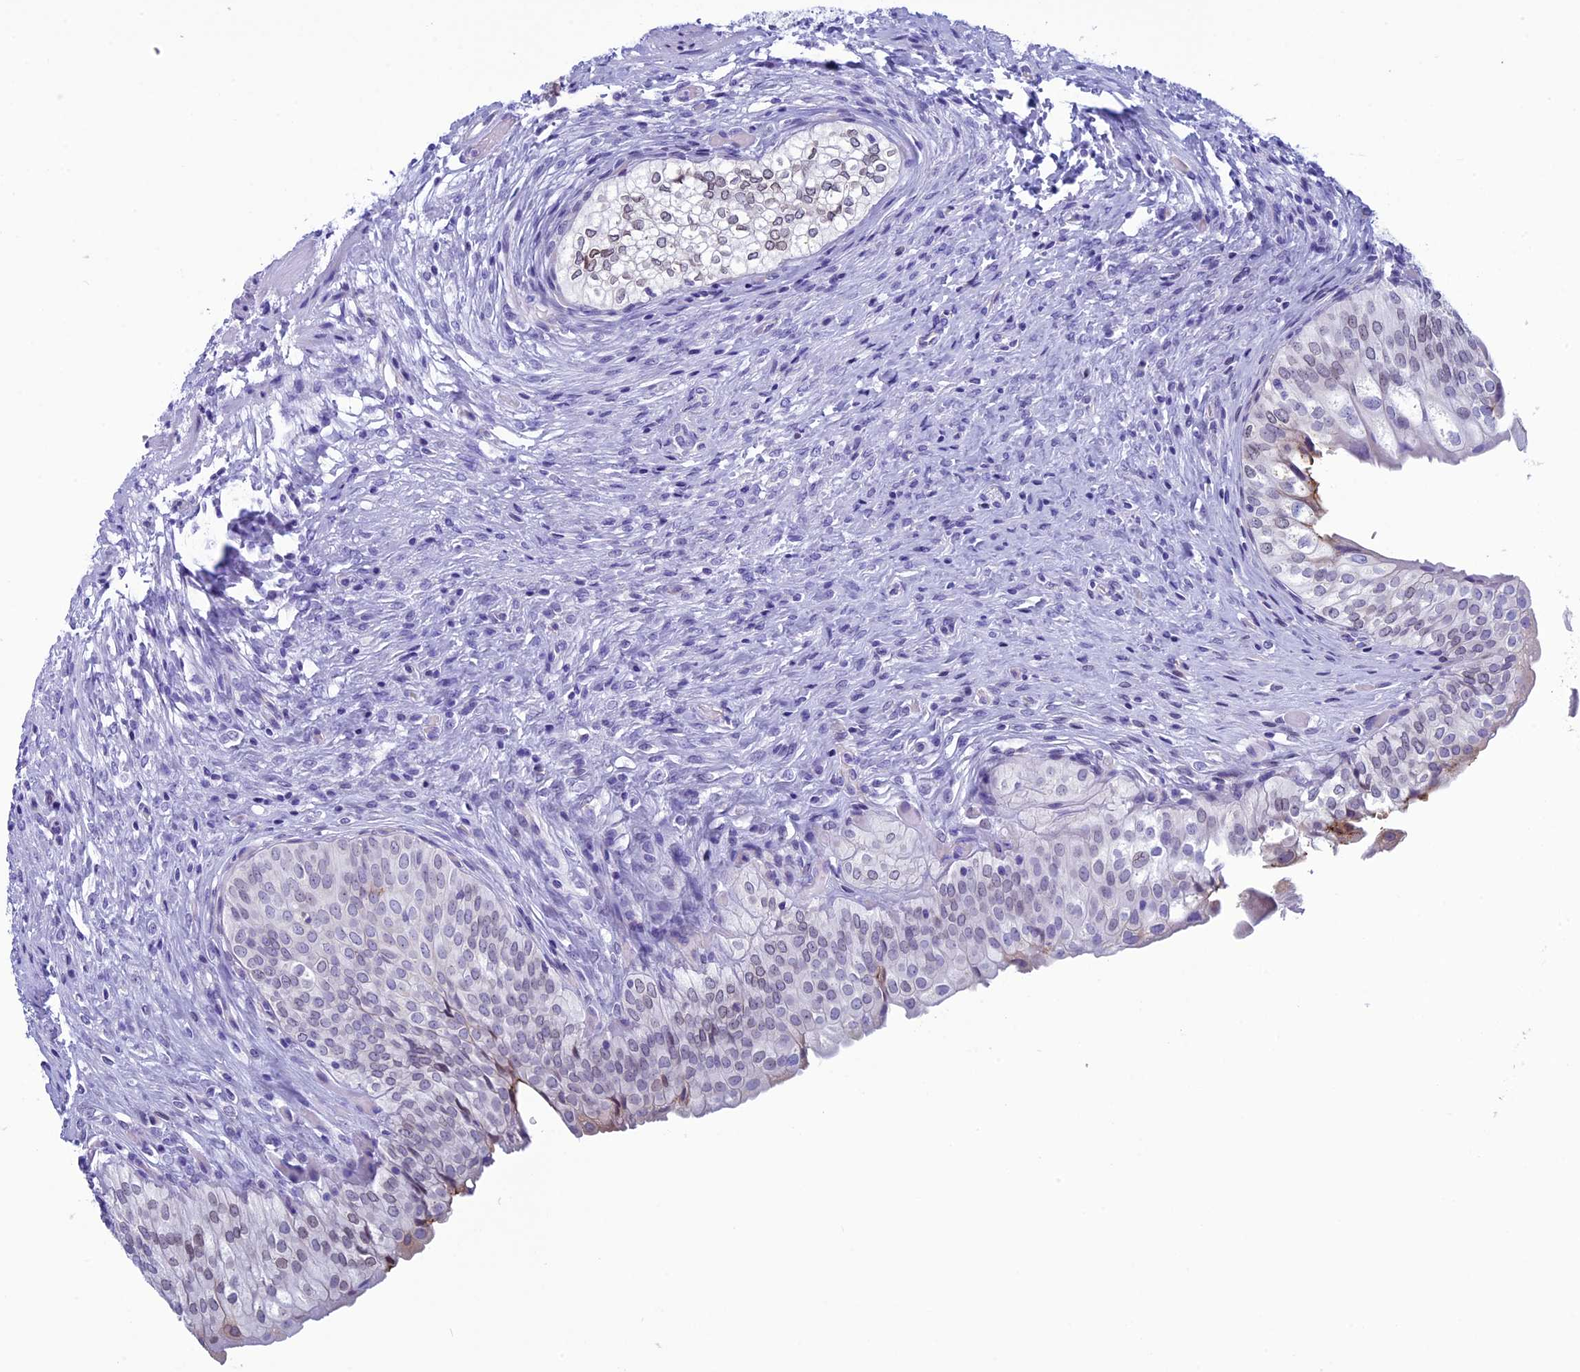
{"staining": {"intensity": "moderate", "quantity": "25%-75%", "location": "nuclear"}, "tissue": "urinary bladder", "cell_type": "Urothelial cells", "image_type": "normal", "snomed": [{"axis": "morphology", "description": "Normal tissue, NOS"}, {"axis": "topography", "description": "Urinary bladder"}], "caption": "This micrograph exhibits immunohistochemistry (IHC) staining of normal human urinary bladder, with medium moderate nuclear expression in about 25%-75% of urothelial cells.", "gene": "FAM169A", "patient": {"sex": "male", "age": 55}}